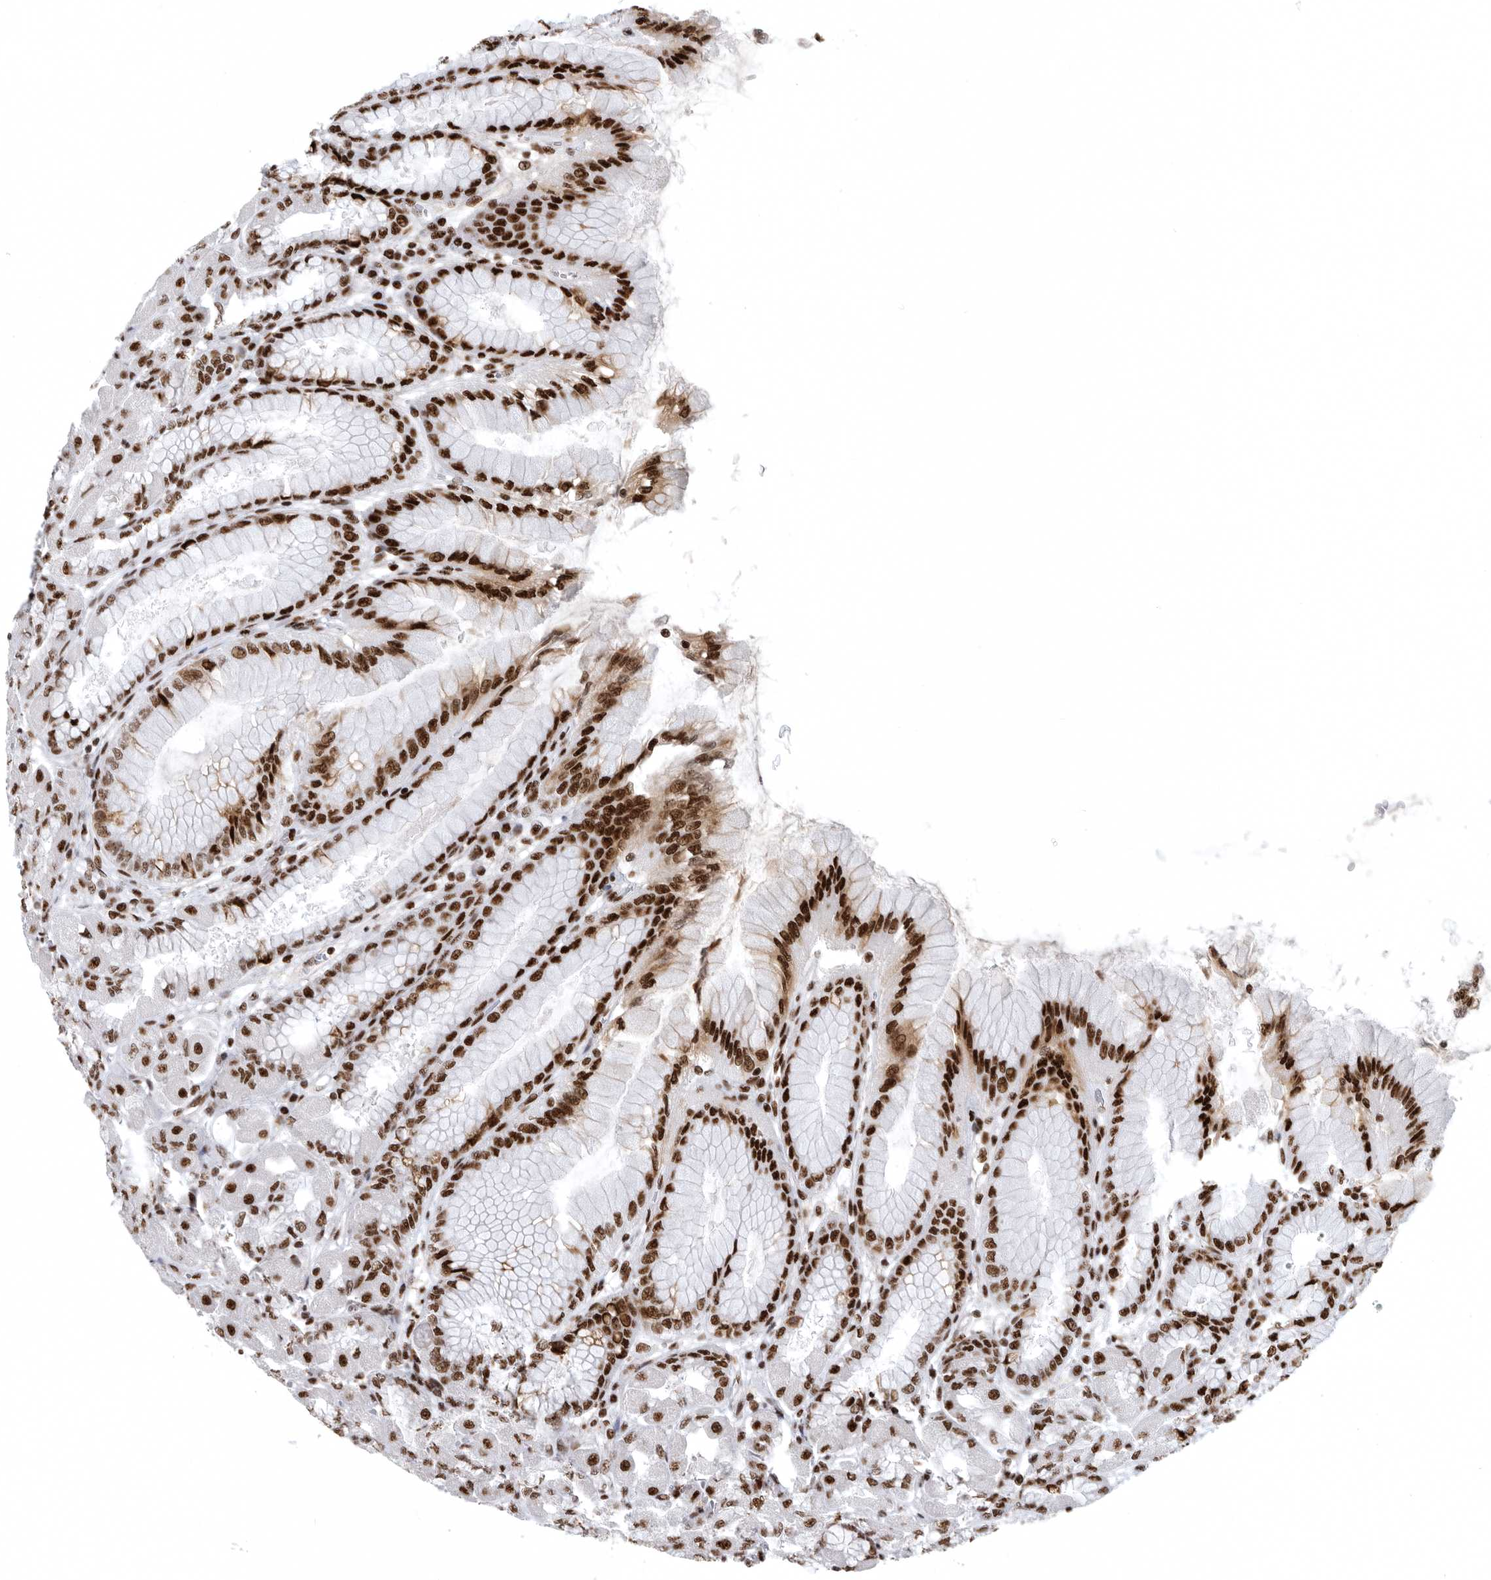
{"staining": {"intensity": "strong", "quantity": ">75%", "location": "nuclear"}, "tissue": "stomach", "cell_type": "Glandular cells", "image_type": "normal", "snomed": [{"axis": "morphology", "description": "Normal tissue, NOS"}, {"axis": "topography", "description": "Stomach, upper"}], "caption": "Glandular cells show high levels of strong nuclear staining in about >75% of cells in normal human stomach.", "gene": "BCLAF1", "patient": {"sex": "female", "age": 56}}